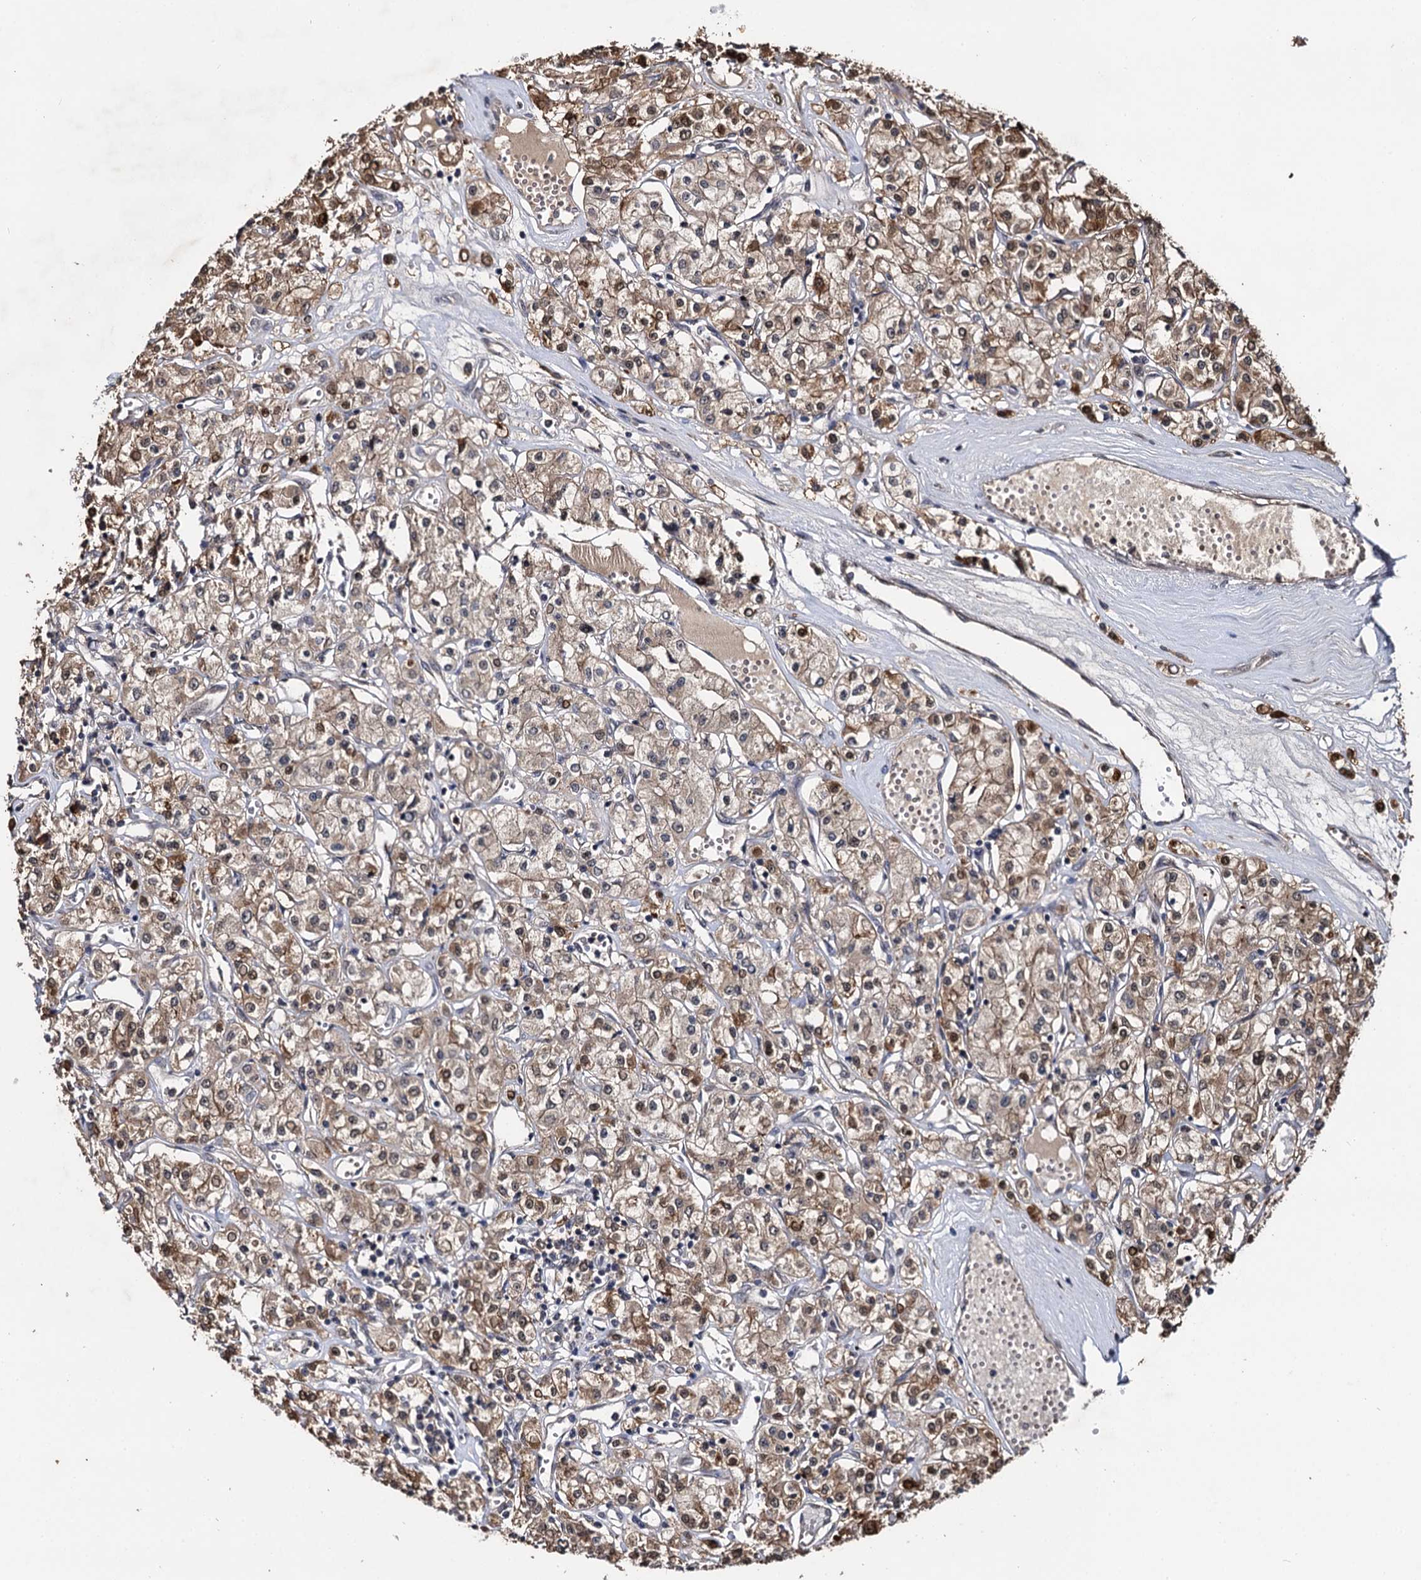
{"staining": {"intensity": "moderate", "quantity": ">75%", "location": "cytoplasmic/membranous"}, "tissue": "renal cancer", "cell_type": "Tumor cells", "image_type": "cancer", "snomed": [{"axis": "morphology", "description": "Adenocarcinoma, NOS"}, {"axis": "topography", "description": "Kidney"}], "caption": "DAB (3,3'-diaminobenzidine) immunohistochemical staining of human renal cancer (adenocarcinoma) demonstrates moderate cytoplasmic/membranous protein expression in approximately >75% of tumor cells.", "gene": "SLC46A3", "patient": {"sex": "female", "age": 59}}